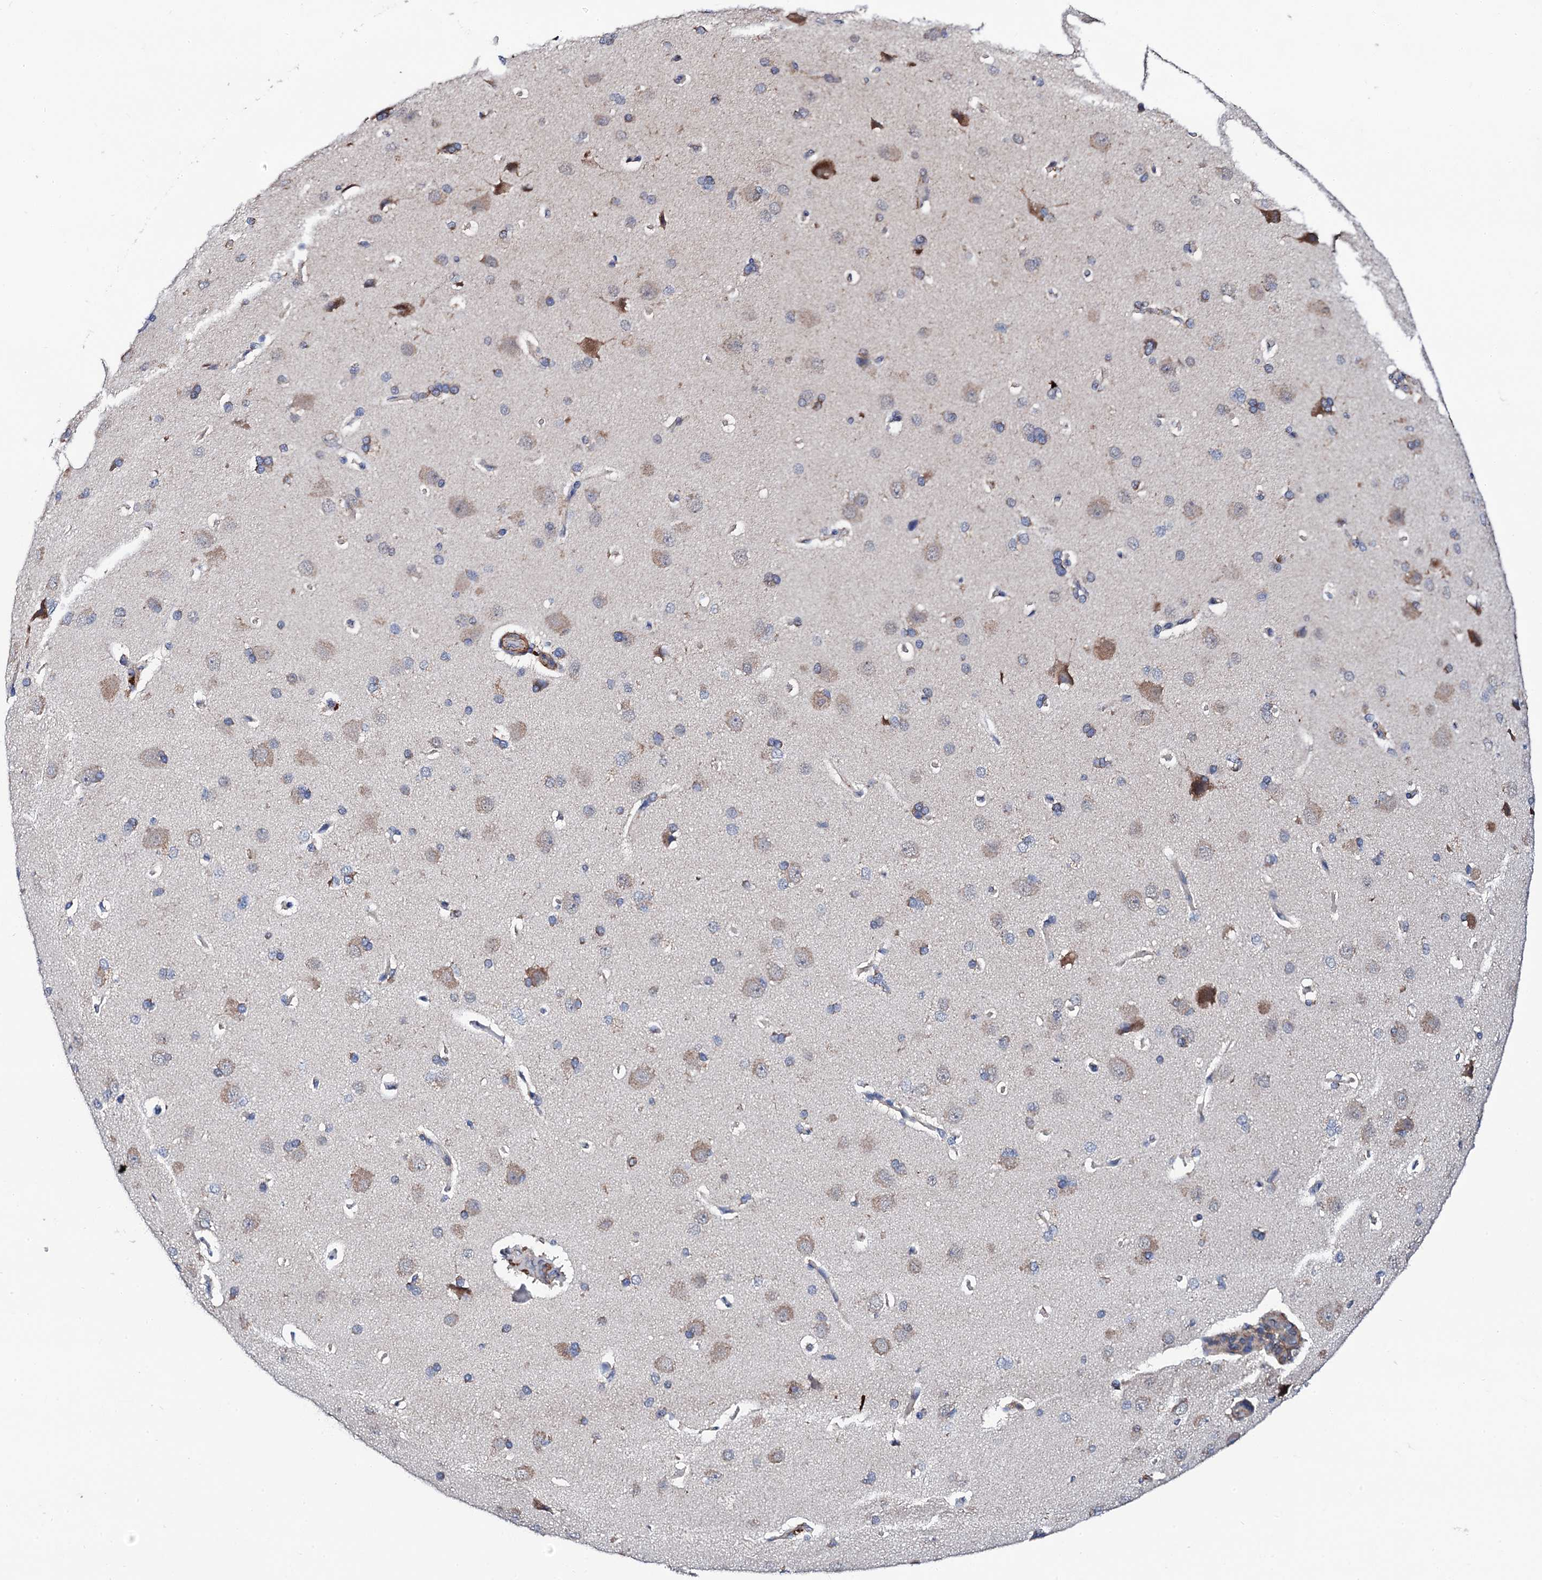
{"staining": {"intensity": "negative", "quantity": "none", "location": "none"}, "tissue": "cerebral cortex", "cell_type": "Endothelial cells", "image_type": "normal", "snomed": [{"axis": "morphology", "description": "Normal tissue, NOS"}, {"axis": "topography", "description": "Cerebral cortex"}], "caption": "Image shows no protein expression in endothelial cells of unremarkable cerebral cortex. (IHC, brightfield microscopy, high magnification).", "gene": "COG4", "patient": {"sex": "male", "age": 62}}